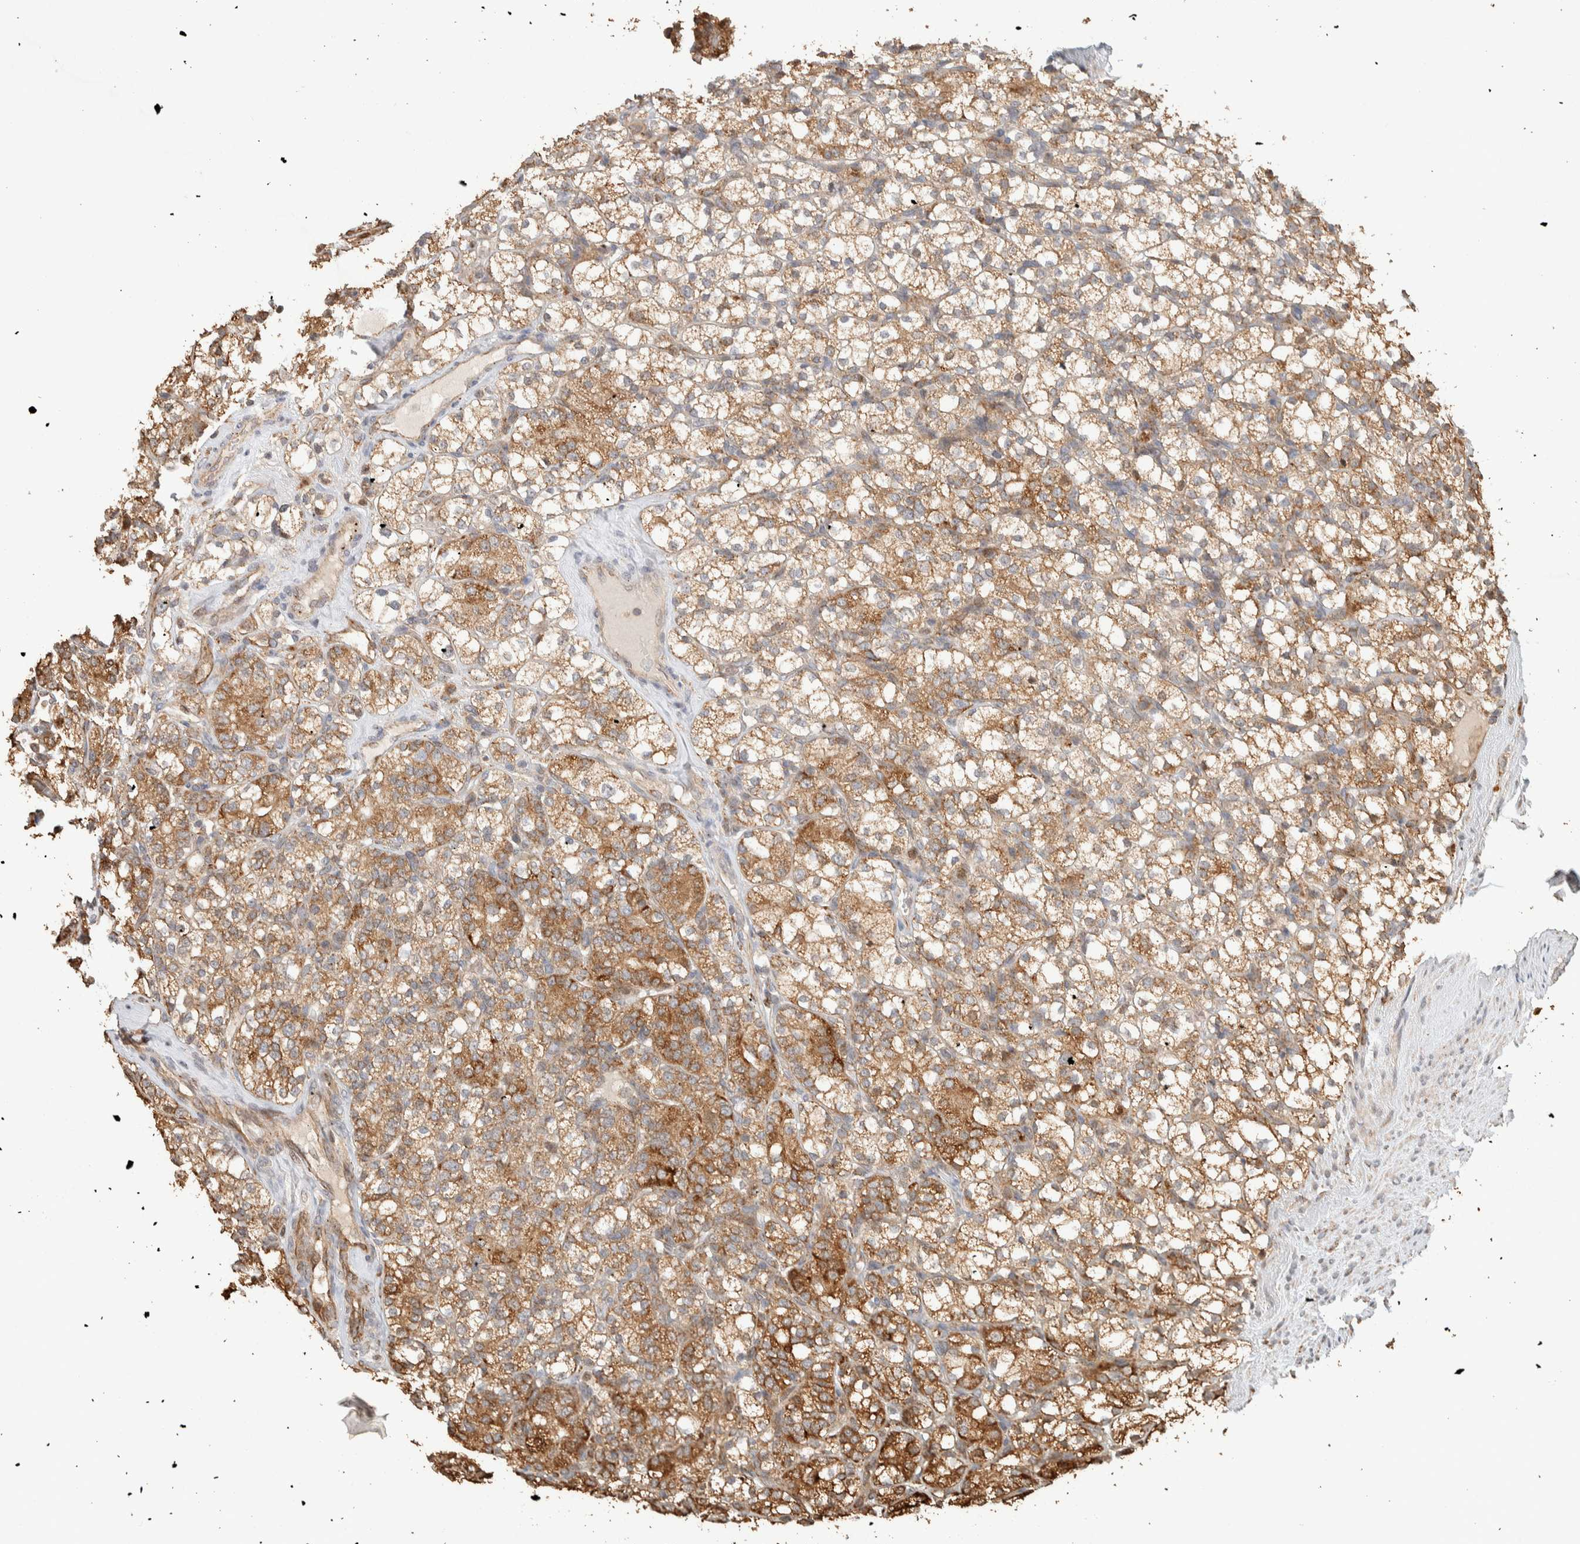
{"staining": {"intensity": "moderate", "quantity": ">75%", "location": "cytoplasmic/membranous"}, "tissue": "renal cancer", "cell_type": "Tumor cells", "image_type": "cancer", "snomed": [{"axis": "morphology", "description": "Adenocarcinoma, NOS"}, {"axis": "topography", "description": "Kidney"}], "caption": "This image exhibits immunohistochemistry (IHC) staining of renal cancer, with medium moderate cytoplasmic/membranous expression in approximately >75% of tumor cells.", "gene": "KIF9", "patient": {"sex": "male", "age": 77}}